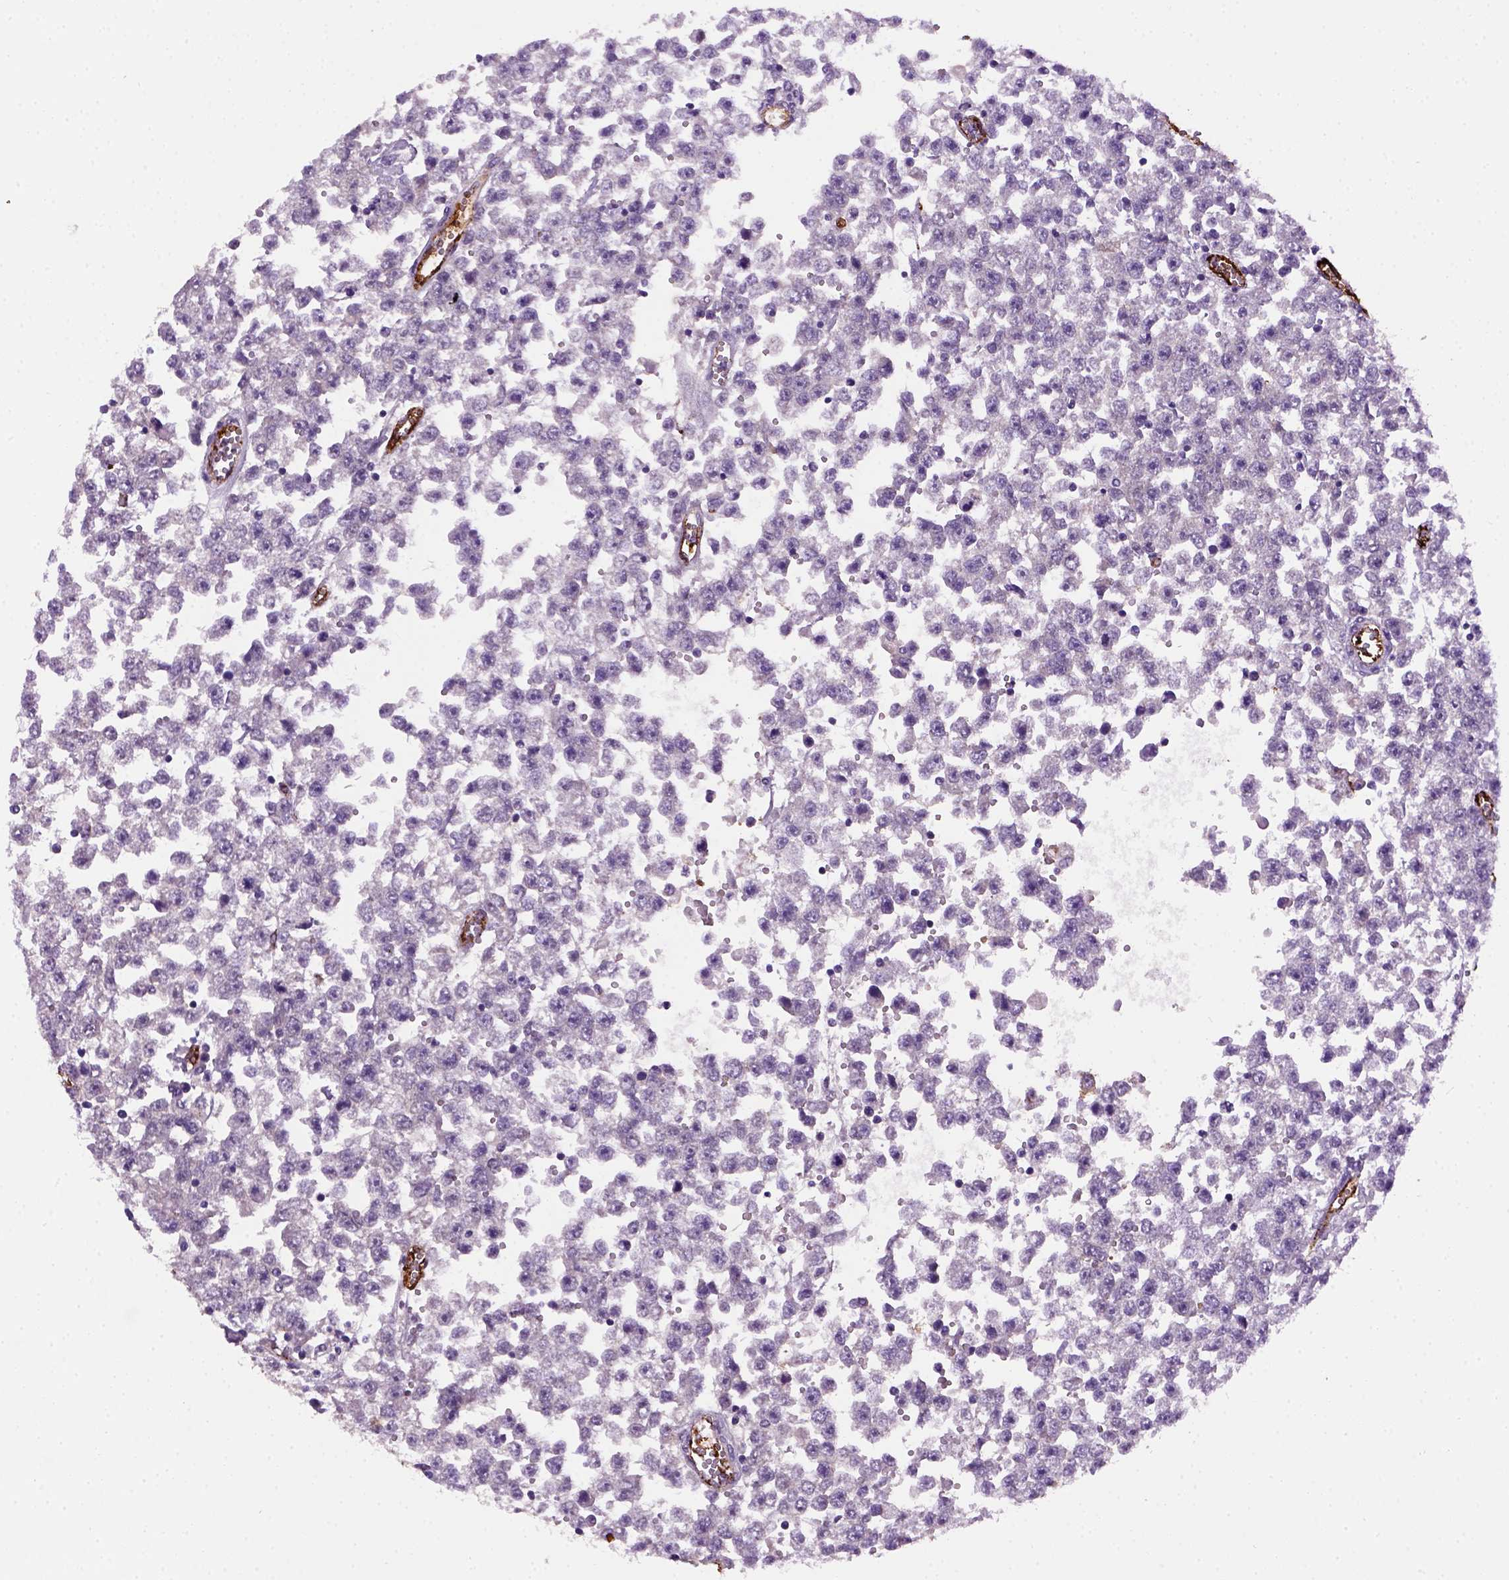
{"staining": {"intensity": "negative", "quantity": "none", "location": "none"}, "tissue": "testis cancer", "cell_type": "Tumor cells", "image_type": "cancer", "snomed": [{"axis": "morphology", "description": "Seminoma, NOS"}, {"axis": "topography", "description": "Testis"}], "caption": "There is no significant expression in tumor cells of testis cancer (seminoma).", "gene": "VWF", "patient": {"sex": "male", "age": 34}}